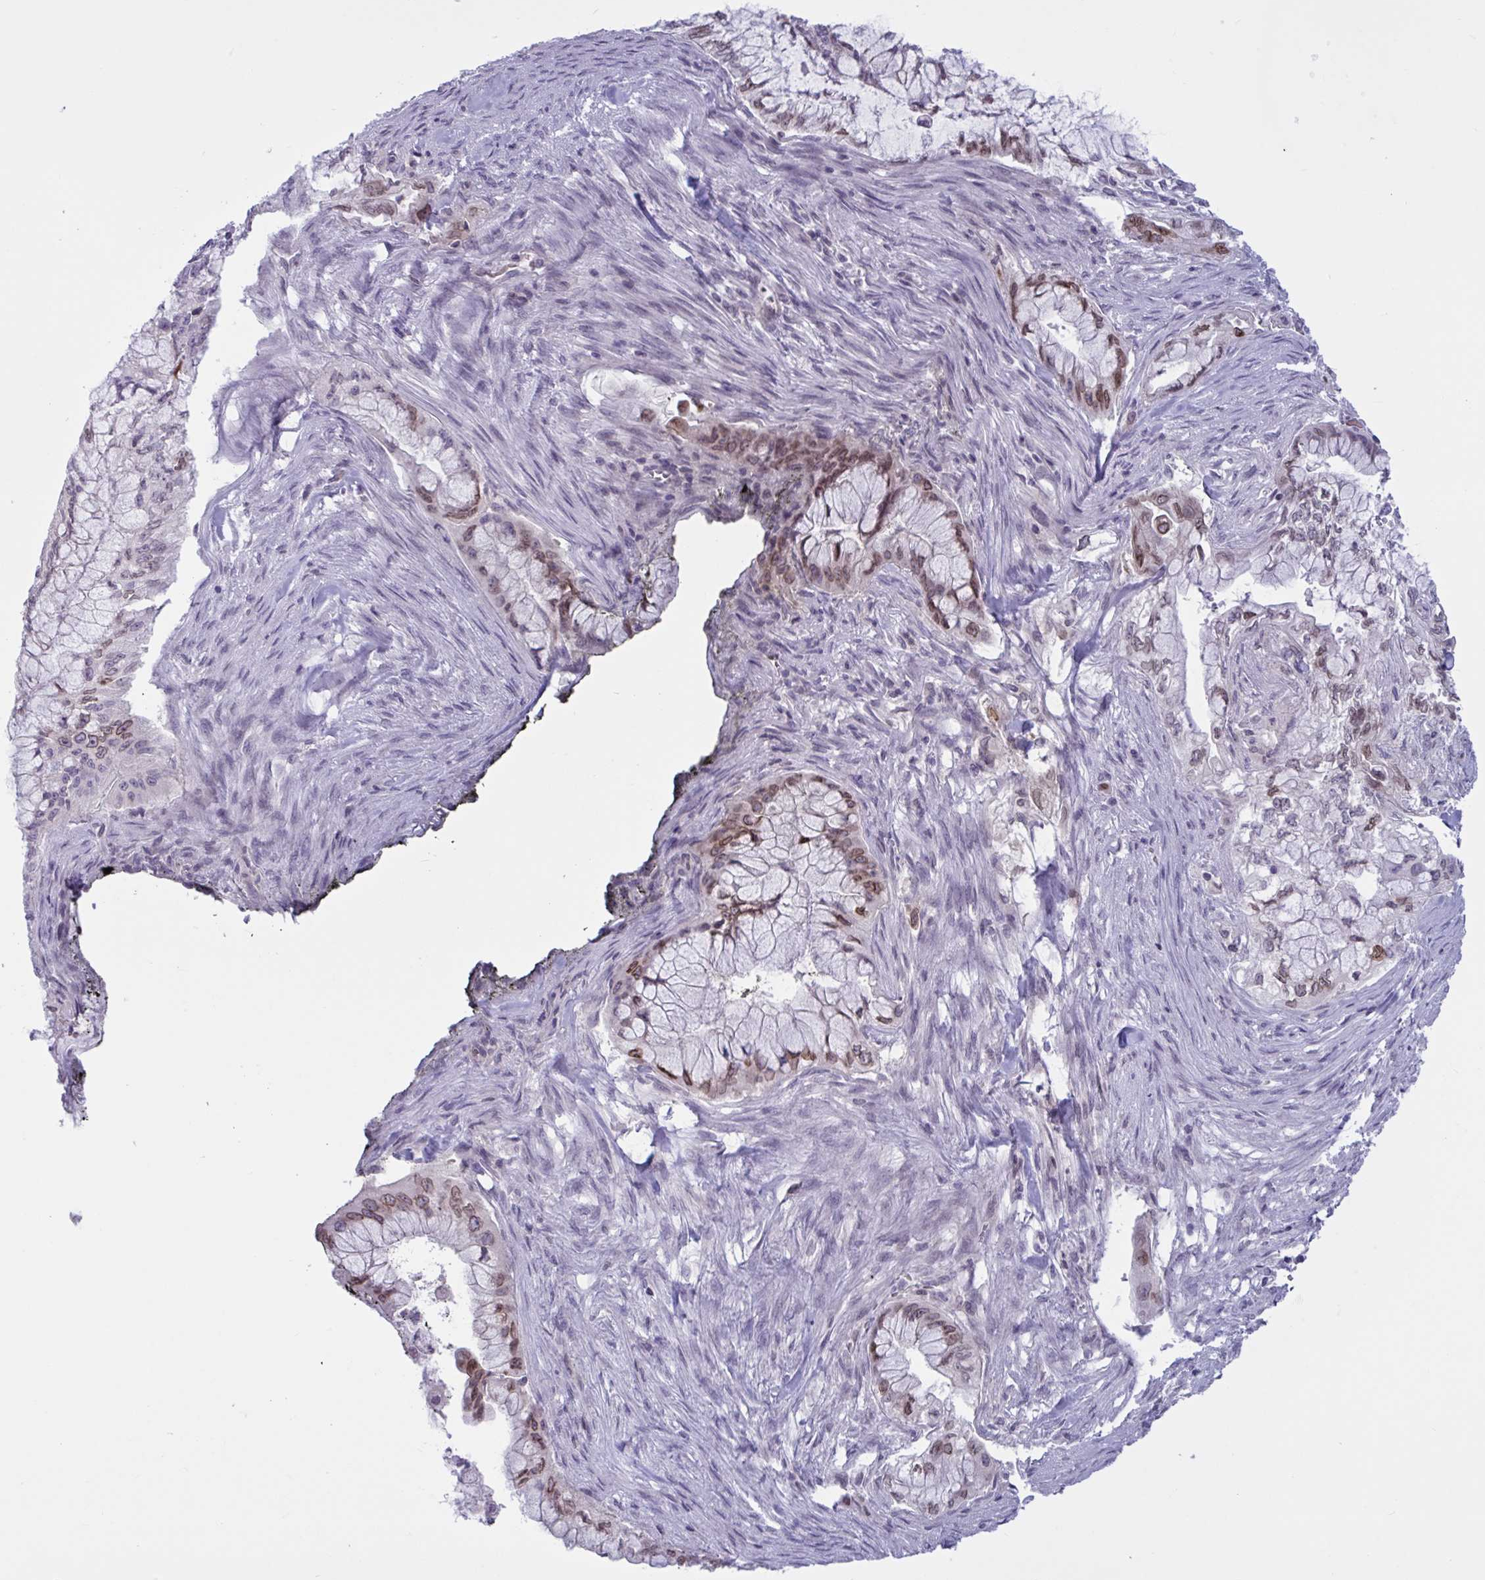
{"staining": {"intensity": "weak", "quantity": "25%-75%", "location": "nuclear"}, "tissue": "pancreatic cancer", "cell_type": "Tumor cells", "image_type": "cancer", "snomed": [{"axis": "morphology", "description": "Adenocarcinoma, NOS"}, {"axis": "topography", "description": "Pancreas"}], "caption": "Tumor cells show low levels of weak nuclear positivity in about 25%-75% of cells in adenocarcinoma (pancreatic).", "gene": "TANK", "patient": {"sex": "male", "age": 48}}